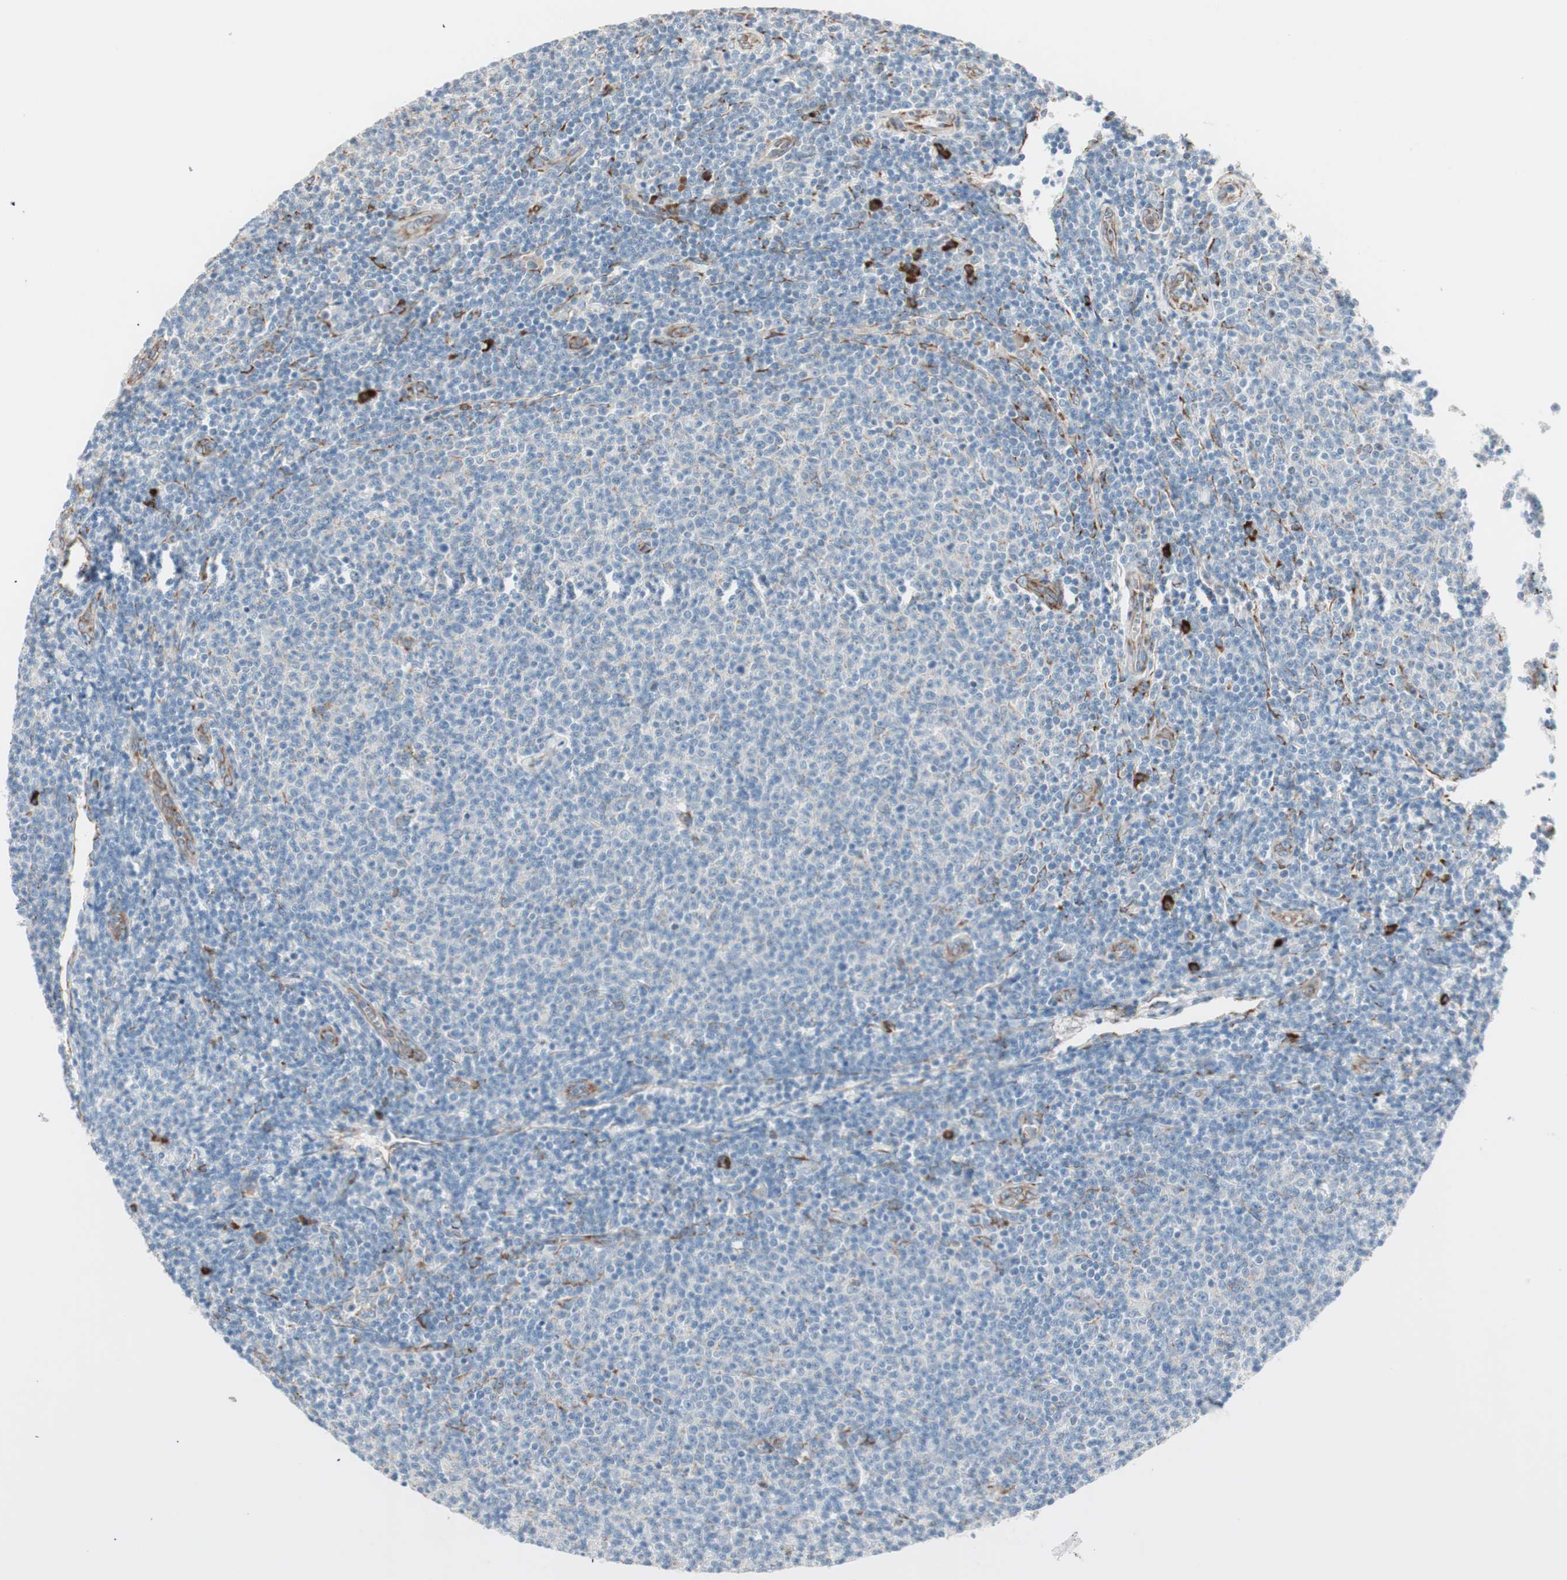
{"staining": {"intensity": "strong", "quantity": "<25%", "location": "cytoplasmic/membranous"}, "tissue": "lymphoma", "cell_type": "Tumor cells", "image_type": "cancer", "snomed": [{"axis": "morphology", "description": "Malignant lymphoma, non-Hodgkin's type, Low grade"}, {"axis": "topography", "description": "Lymph node"}], "caption": "There is medium levels of strong cytoplasmic/membranous staining in tumor cells of lymphoma, as demonstrated by immunohistochemical staining (brown color).", "gene": "P4HTM", "patient": {"sex": "male", "age": 66}}